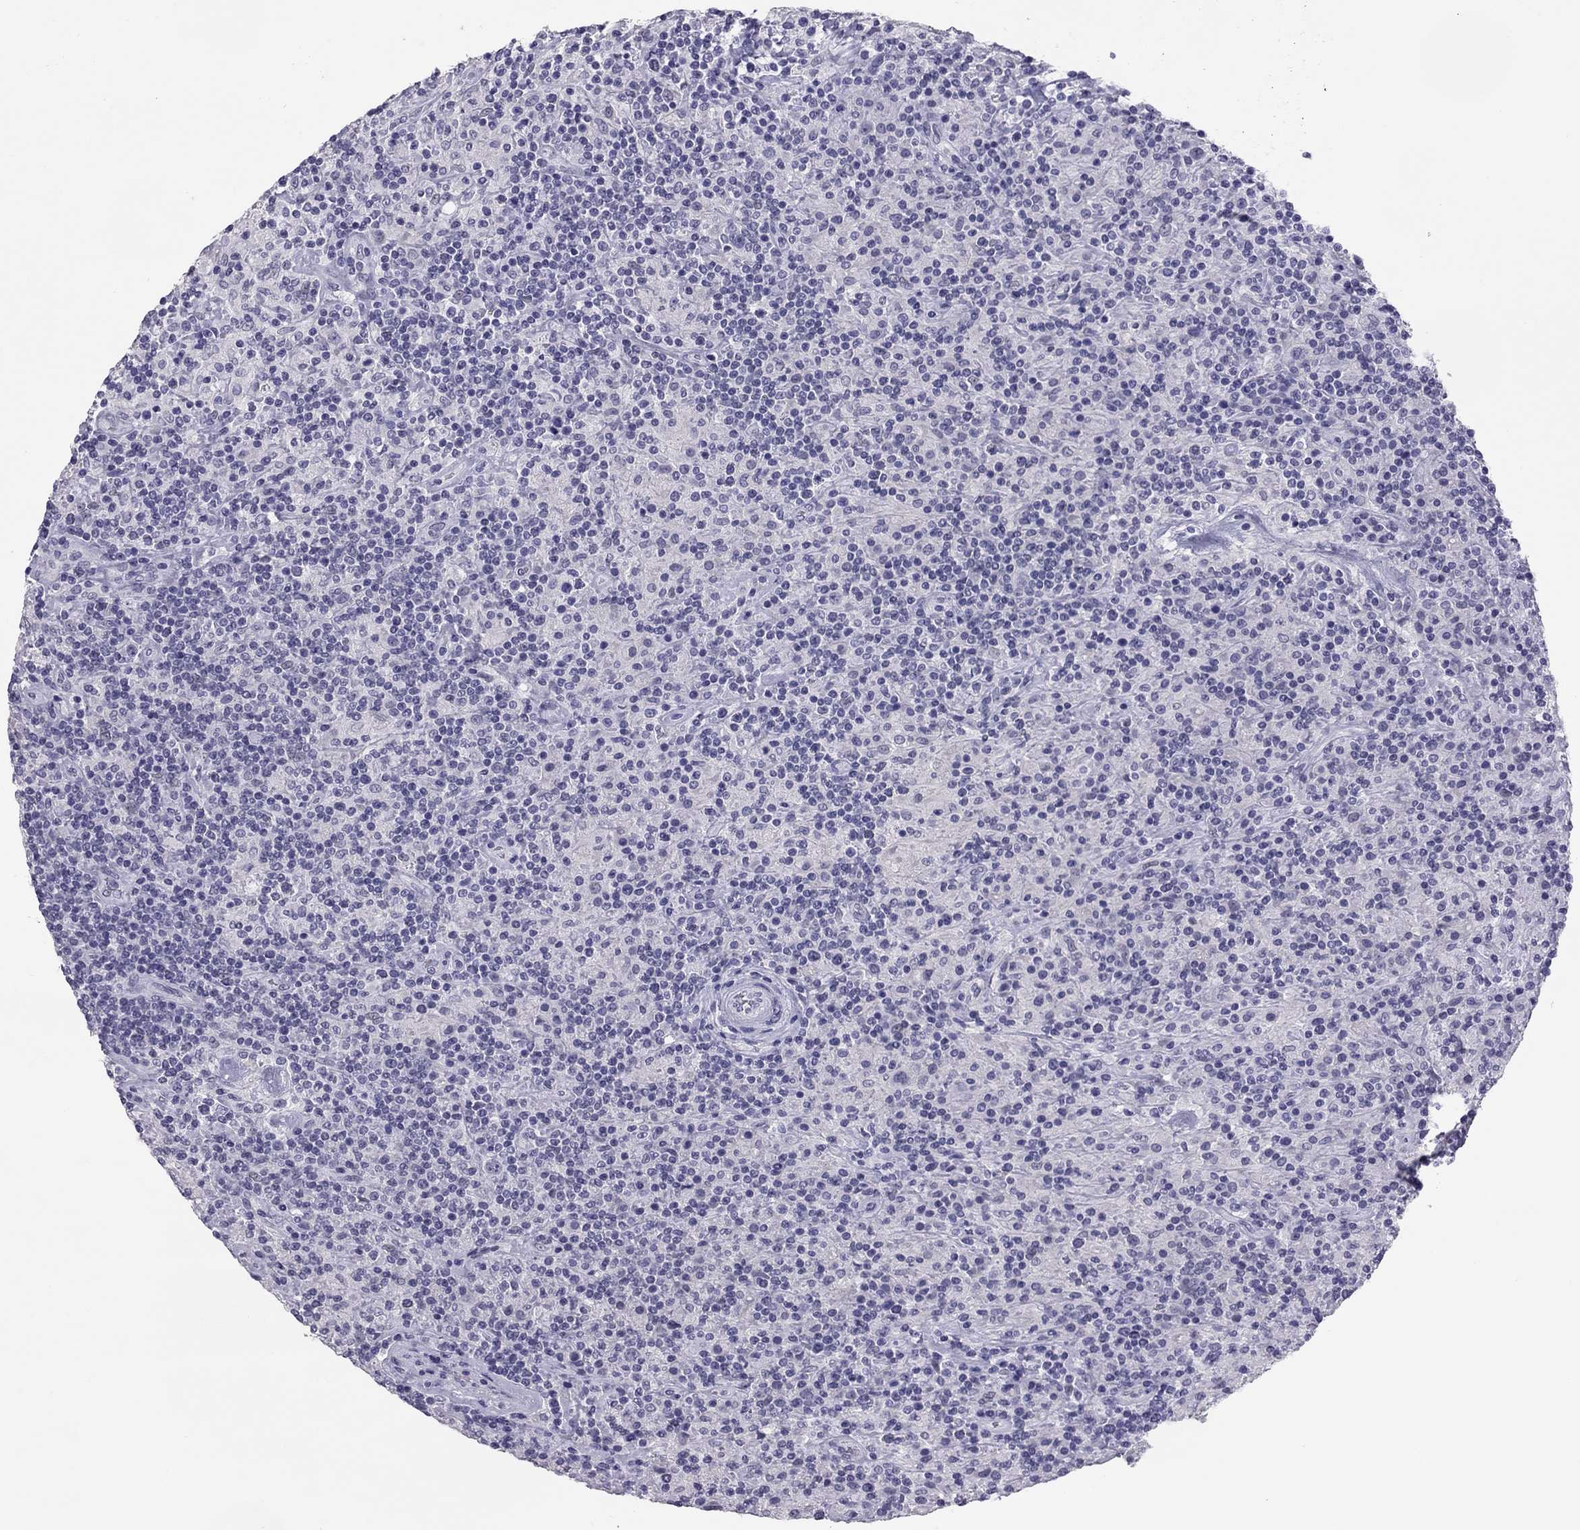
{"staining": {"intensity": "negative", "quantity": "none", "location": "none"}, "tissue": "lymphoma", "cell_type": "Tumor cells", "image_type": "cancer", "snomed": [{"axis": "morphology", "description": "Hodgkin's disease, NOS"}, {"axis": "topography", "description": "Lymph node"}], "caption": "This is a photomicrograph of IHC staining of lymphoma, which shows no expression in tumor cells. (IHC, brightfield microscopy, high magnification).", "gene": "PHOX2A", "patient": {"sex": "male", "age": 70}}